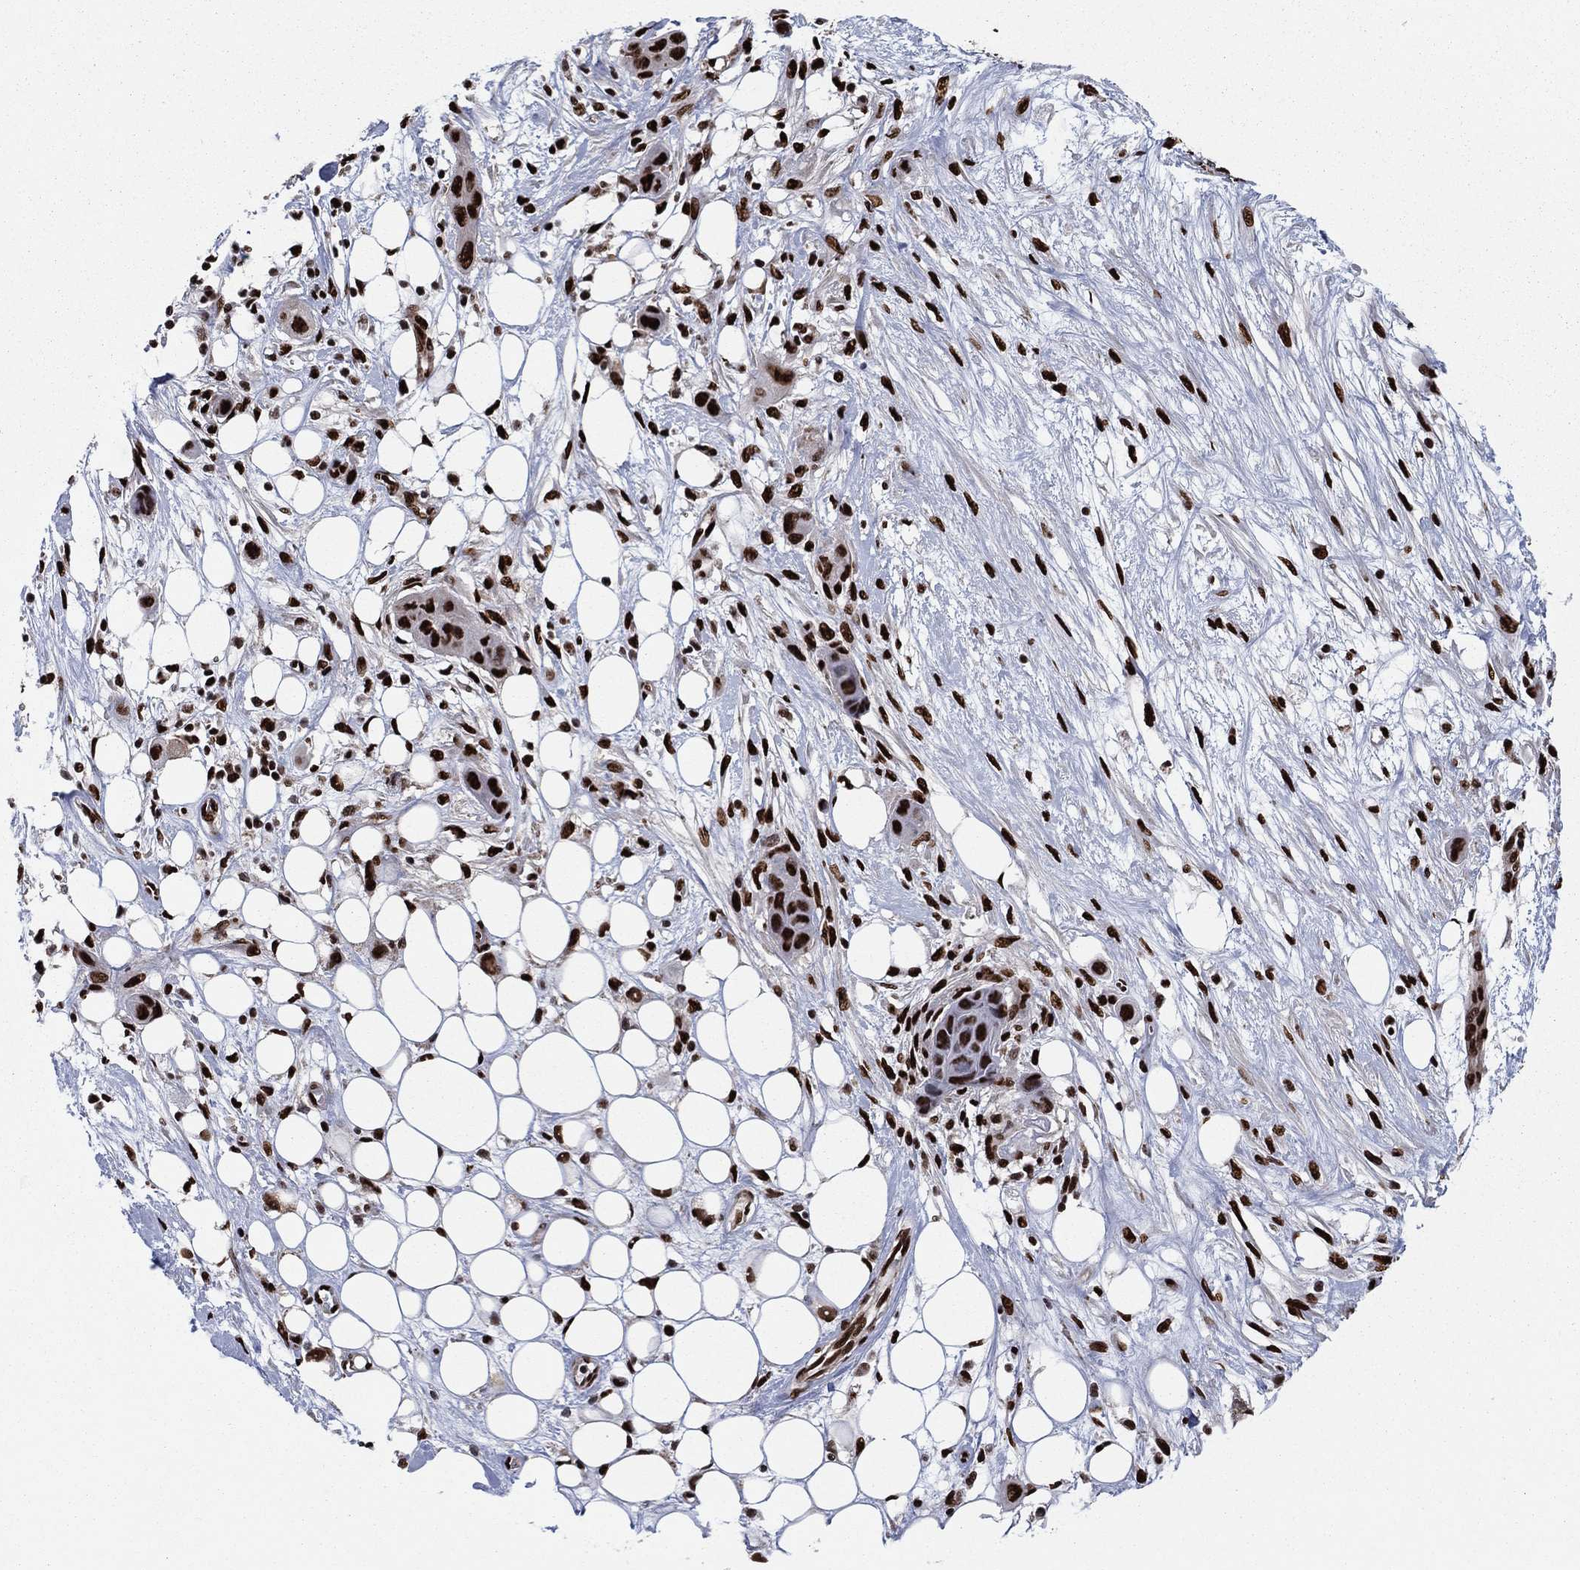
{"staining": {"intensity": "strong", "quantity": ">75%", "location": "nuclear"}, "tissue": "skin cancer", "cell_type": "Tumor cells", "image_type": "cancer", "snomed": [{"axis": "morphology", "description": "Squamous cell carcinoma, NOS"}, {"axis": "topography", "description": "Skin"}], "caption": "Brown immunohistochemical staining in skin cancer reveals strong nuclear staining in approximately >75% of tumor cells.", "gene": "TP53BP1", "patient": {"sex": "male", "age": 79}}